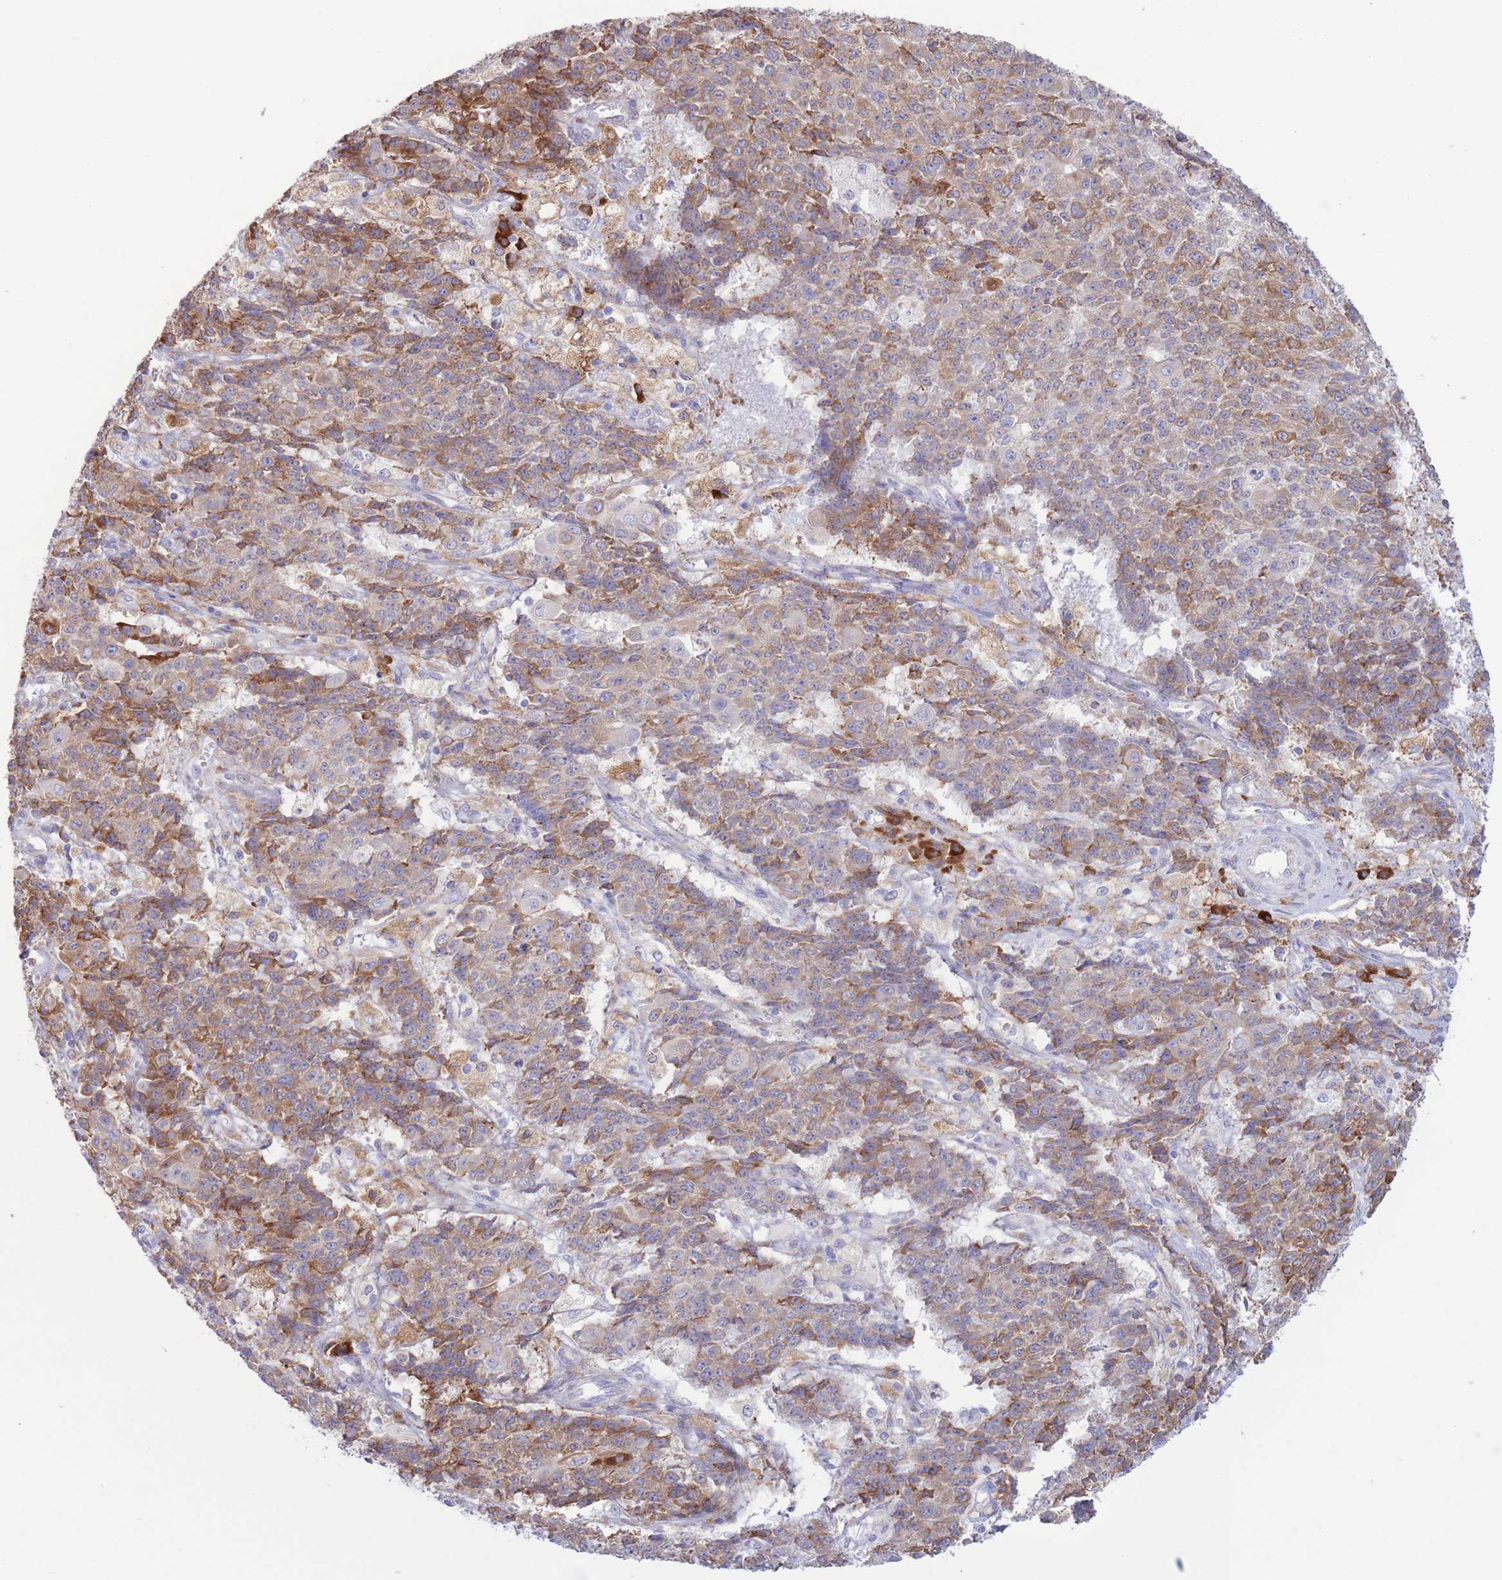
{"staining": {"intensity": "moderate", "quantity": ">75%", "location": "cytoplasmic/membranous"}, "tissue": "ovarian cancer", "cell_type": "Tumor cells", "image_type": "cancer", "snomed": [{"axis": "morphology", "description": "Carcinoma, endometroid"}, {"axis": "topography", "description": "Ovary"}], "caption": "Immunohistochemistry (IHC) histopathology image of human endometroid carcinoma (ovarian) stained for a protein (brown), which exhibits medium levels of moderate cytoplasmic/membranous positivity in about >75% of tumor cells.", "gene": "MYDGF", "patient": {"sex": "female", "age": 42}}